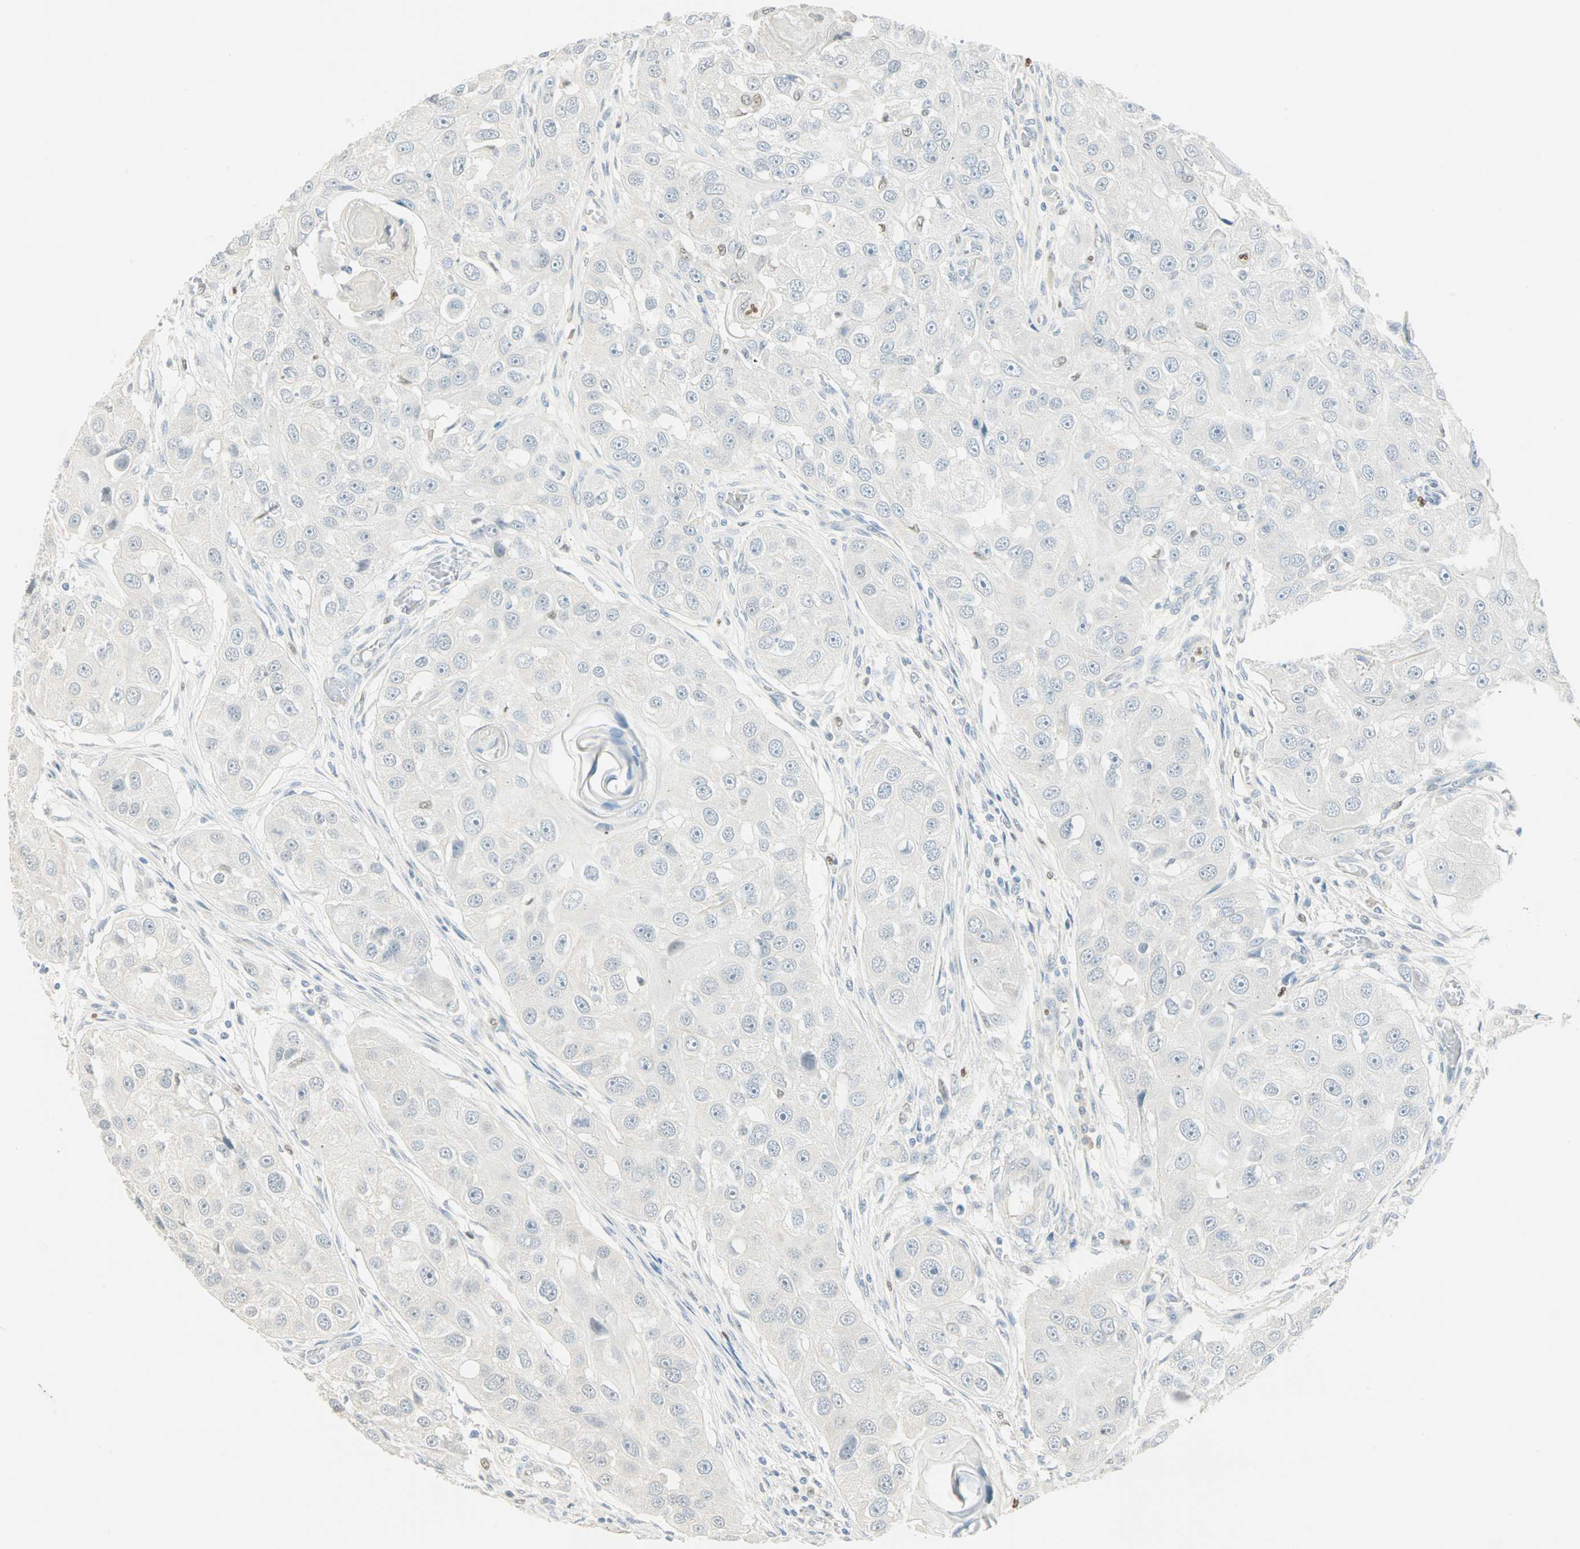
{"staining": {"intensity": "negative", "quantity": "none", "location": "none"}, "tissue": "head and neck cancer", "cell_type": "Tumor cells", "image_type": "cancer", "snomed": [{"axis": "morphology", "description": "Normal tissue, NOS"}, {"axis": "morphology", "description": "Squamous cell carcinoma, NOS"}, {"axis": "topography", "description": "Skeletal muscle"}, {"axis": "topography", "description": "Head-Neck"}], "caption": "Immunohistochemistry image of head and neck squamous cell carcinoma stained for a protein (brown), which shows no expression in tumor cells.", "gene": "MLLT10", "patient": {"sex": "male", "age": 51}}